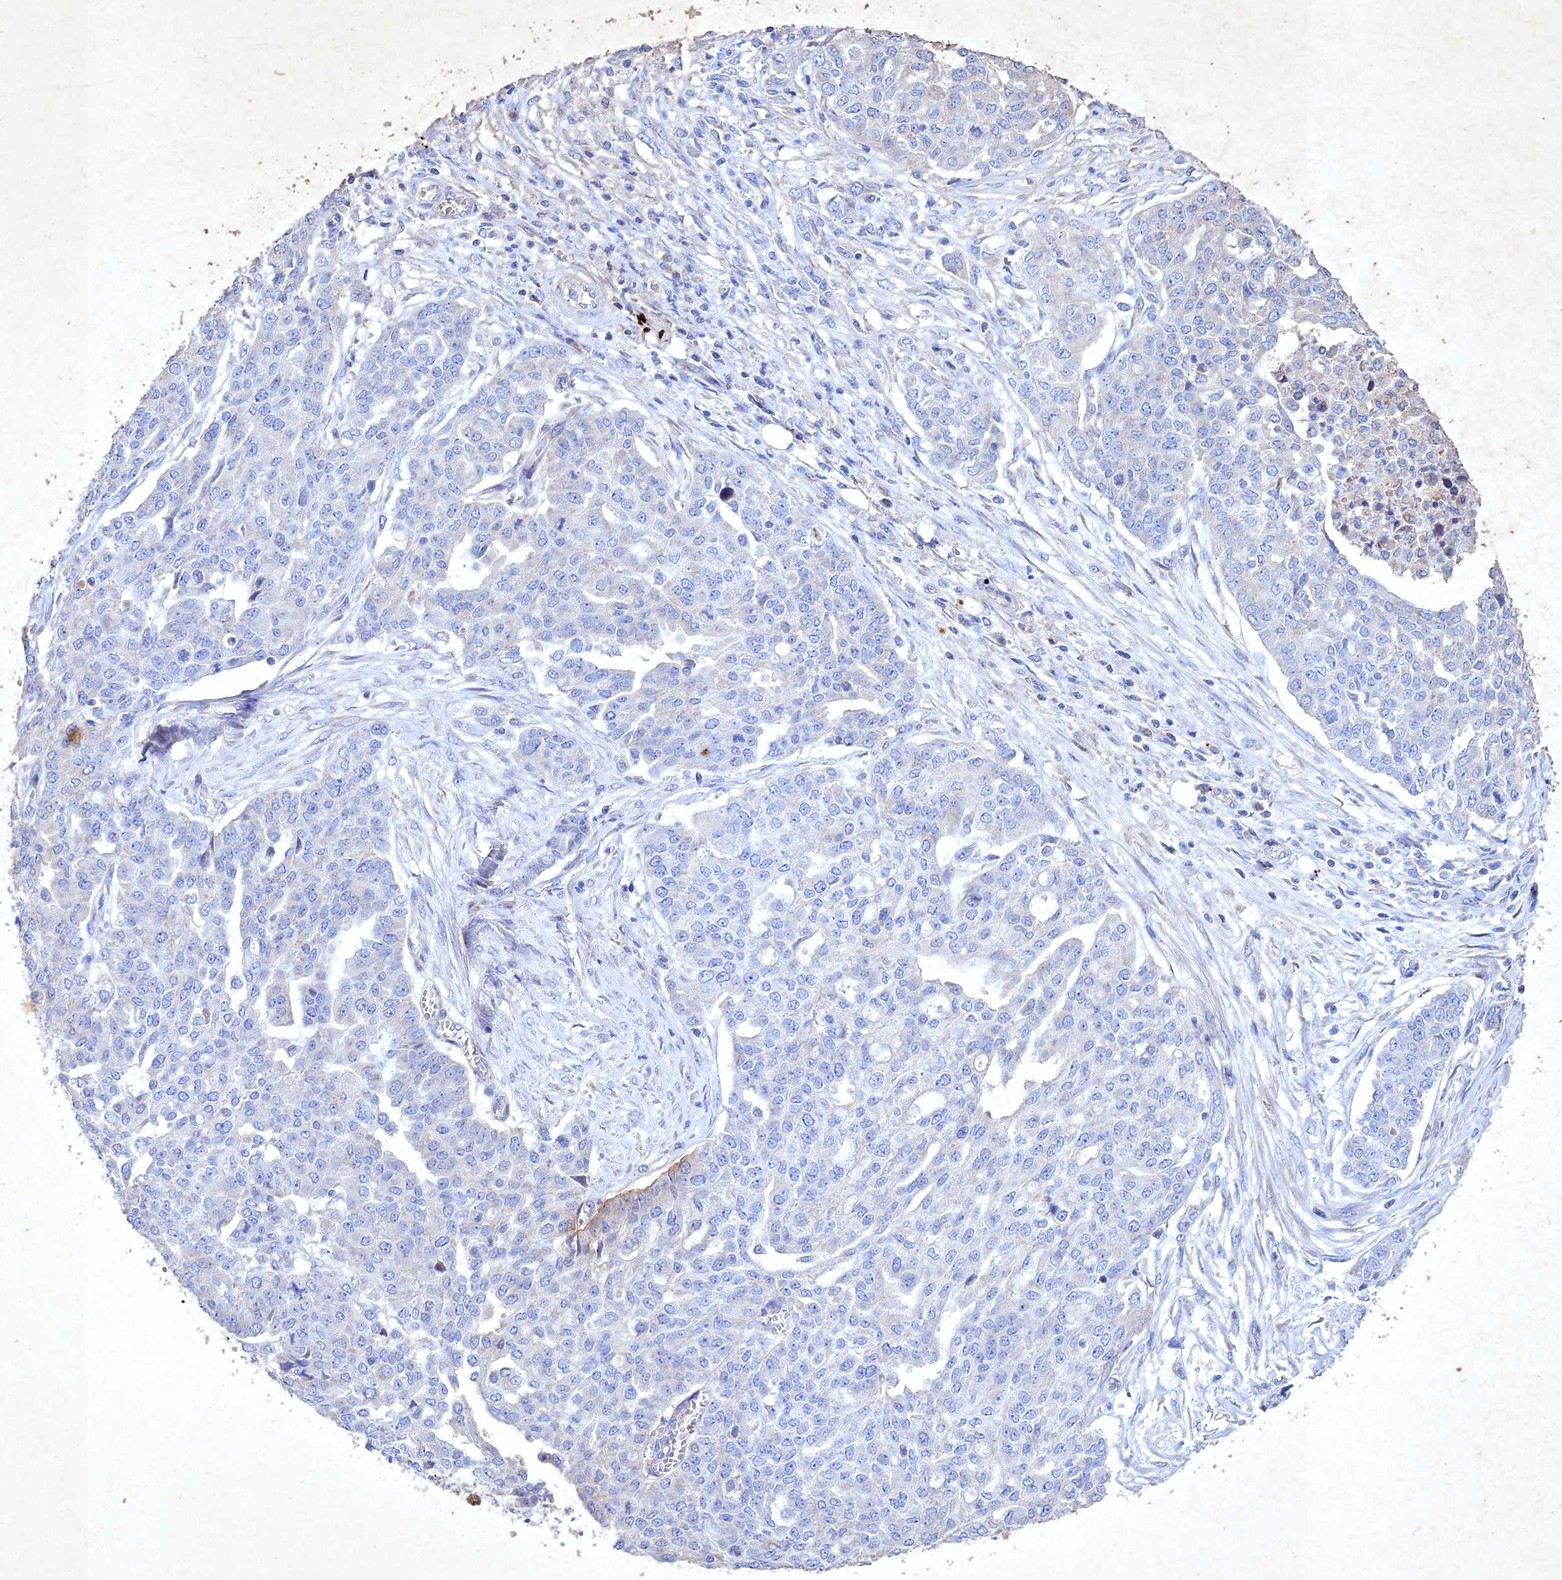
{"staining": {"intensity": "negative", "quantity": "none", "location": "none"}, "tissue": "ovarian cancer", "cell_type": "Tumor cells", "image_type": "cancer", "snomed": [{"axis": "morphology", "description": "Cystadenocarcinoma, serous, NOS"}, {"axis": "topography", "description": "Soft tissue"}, {"axis": "topography", "description": "Ovary"}], "caption": "Image shows no significant protein staining in tumor cells of serous cystadenocarcinoma (ovarian).", "gene": "NDUFV1", "patient": {"sex": "female", "age": 57}}